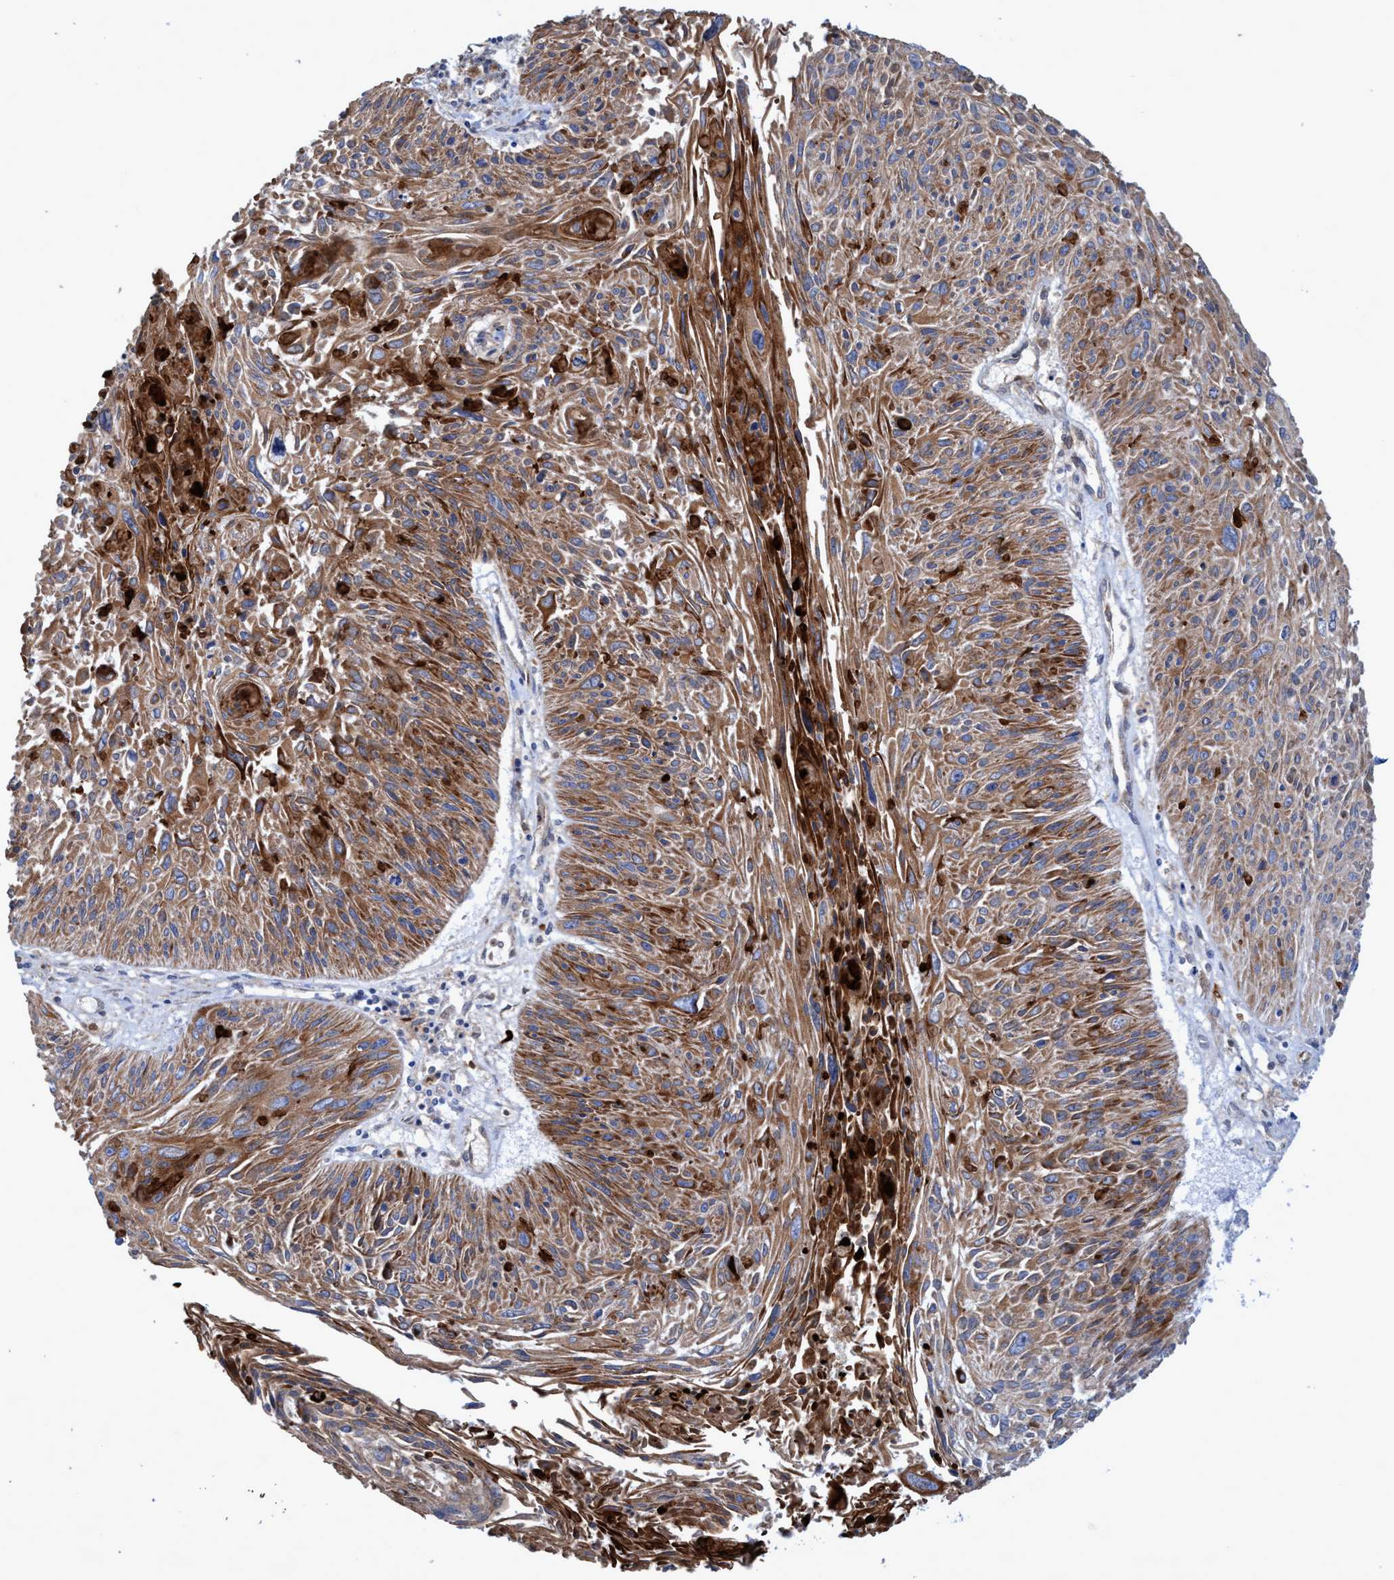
{"staining": {"intensity": "strong", "quantity": ">75%", "location": "cytoplasmic/membranous"}, "tissue": "cervical cancer", "cell_type": "Tumor cells", "image_type": "cancer", "snomed": [{"axis": "morphology", "description": "Squamous cell carcinoma, NOS"}, {"axis": "topography", "description": "Cervix"}], "caption": "Tumor cells show strong cytoplasmic/membranous staining in about >75% of cells in squamous cell carcinoma (cervical). The staining was performed using DAB (3,3'-diaminobenzidine), with brown indicating positive protein expression. Nuclei are stained blue with hematoxylin.", "gene": "GULP1", "patient": {"sex": "female", "age": 51}}